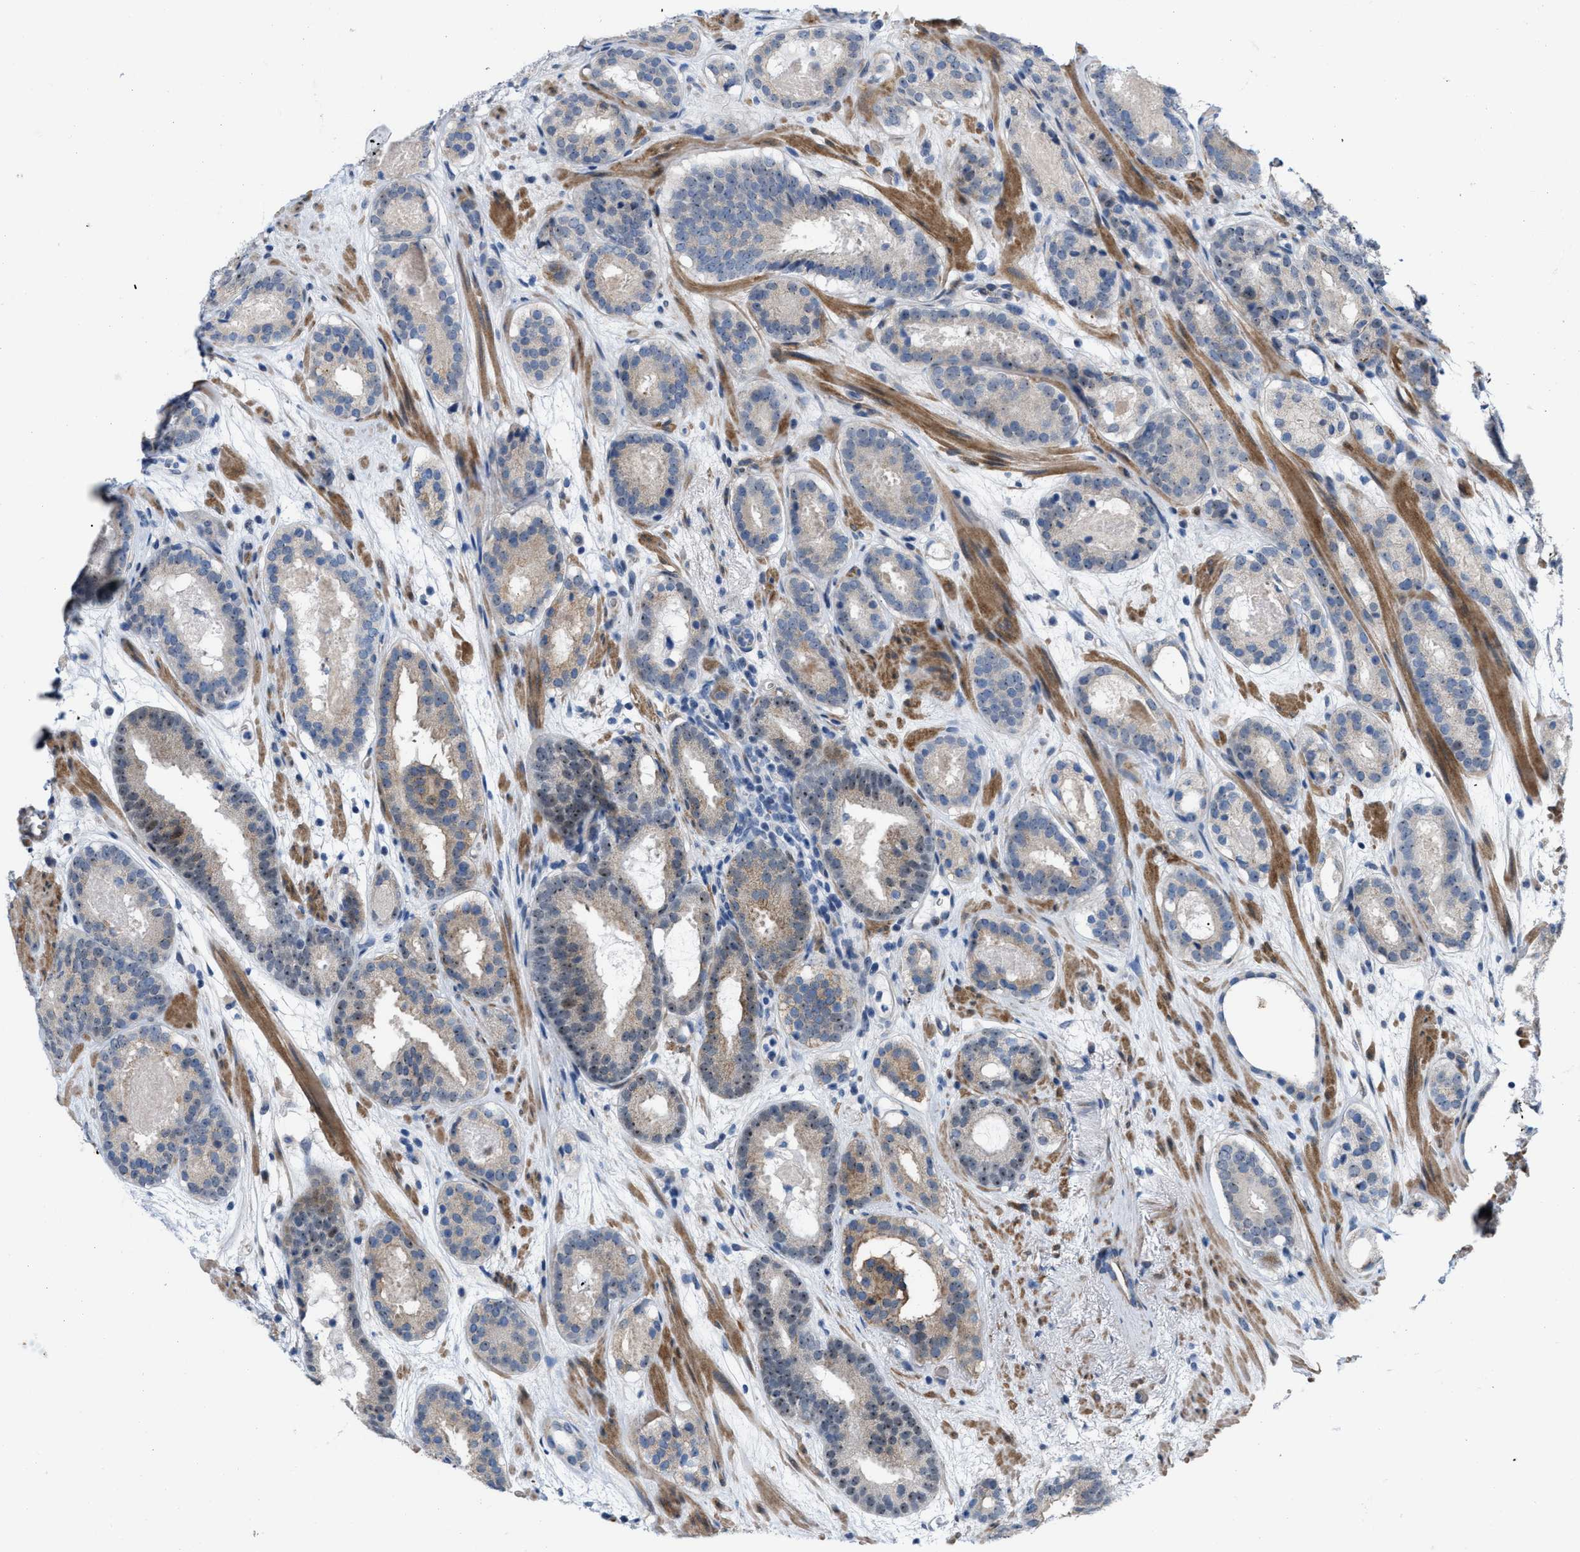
{"staining": {"intensity": "weak", "quantity": "25%-75%", "location": "cytoplasmic/membranous,nuclear"}, "tissue": "prostate cancer", "cell_type": "Tumor cells", "image_type": "cancer", "snomed": [{"axis": "morphology", "description": "Adenocarcinoma, Low grade"}, {"axis": "topography", "description": "Prostate"}], "caption": "Immunohistochemical staining of human prostate adenocarcinoma (low-grade) shows weak cytoplasmic/membranous and nuclear protein expression in about 25%-75% of tumor cells. (brown staining indicates protein expression, while blue staining denotes nuclei).", "gene": "POLR1F", "patient": {"sex": "male", "age": 69}}